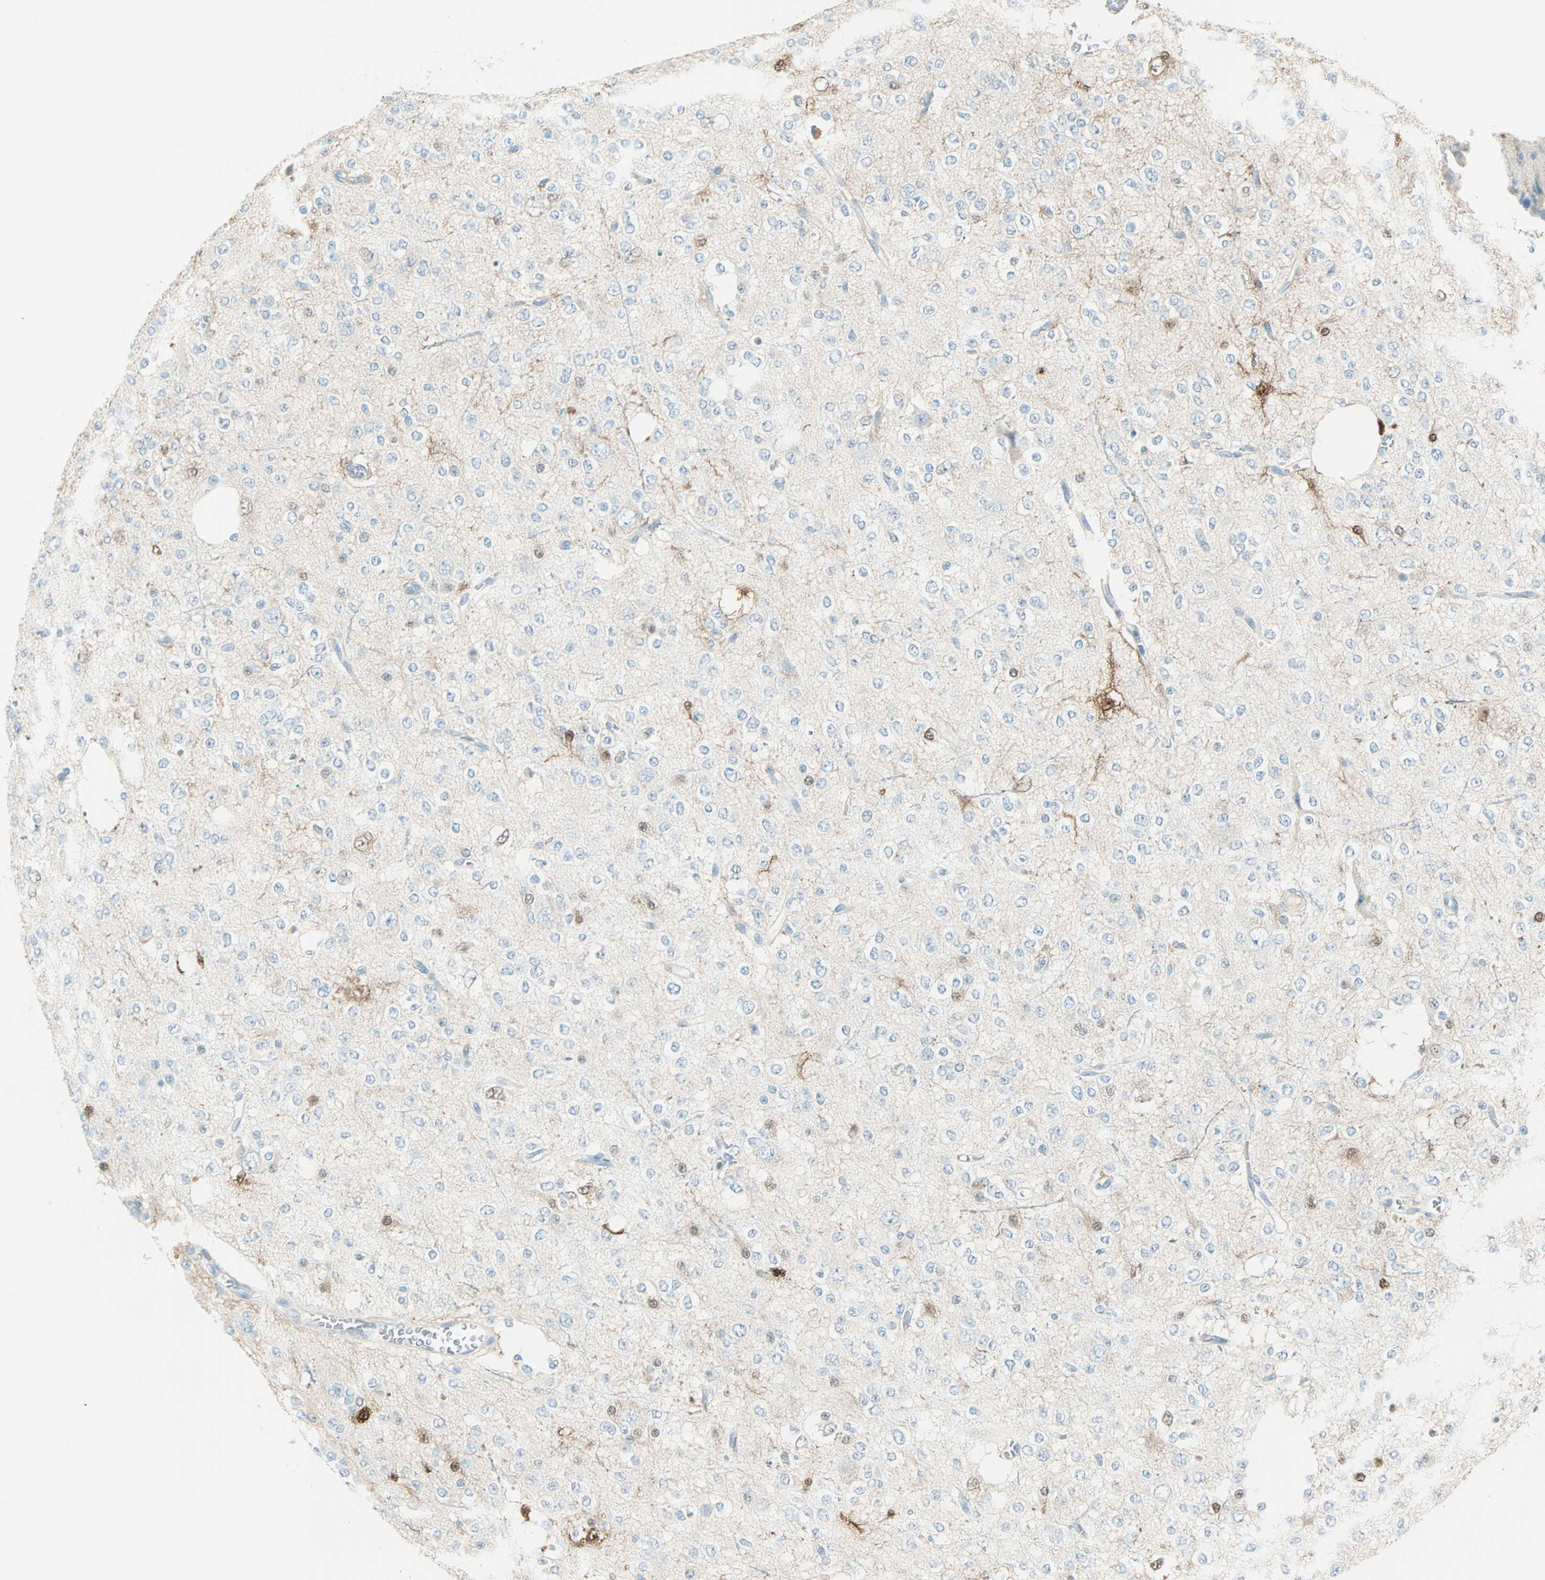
{"staining": {"intensity": "weak", "quantity": "25%-75%", "location": "cytoplasmic/membranous"}, "tissue": "glioma", "cell_type": "Tumor cells", "image_type": "cancer", "snomed": [{"axis": "morphology", "description": "Glioma, malignant, Low grade"}, {"axis": "topography", "description": "Brain"}], "caption": "IHC micrograph of glioma stained for a protein (brown), which demonstrates low levels of weak cytoplasmic/membranous positivity in approximately 25%-75% of tumor cells.", "gene": "S100A1", "patient": {"sex": "male", "age": 38}}